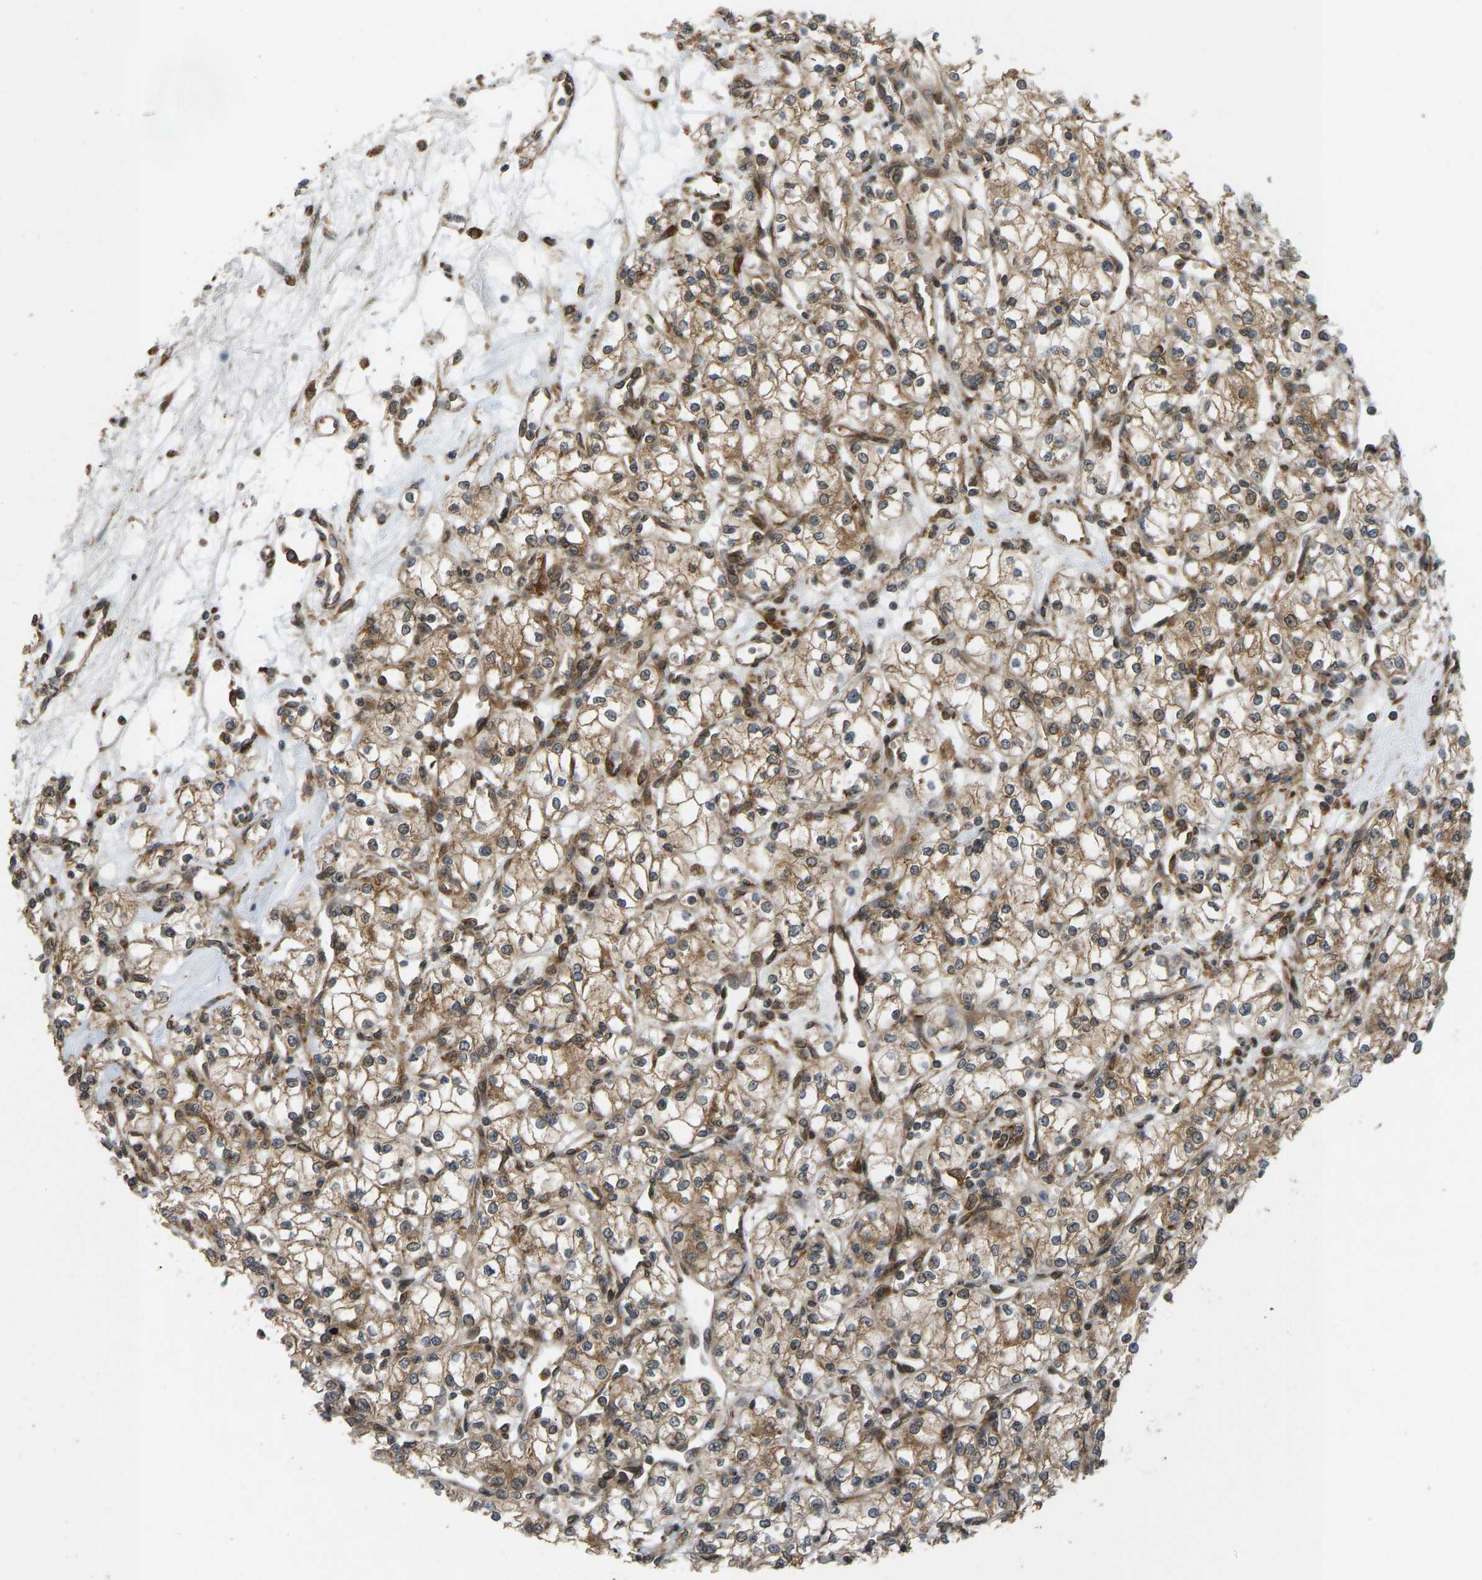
{"staining": {"intensity": "moderate", "quantity": ">75%", "location": "cytoplasmic/membranous"}, "tissue": "renal cancer", "cell_type": "Tumor cells", "image_type": "cancer", "snomed": [{"axis": "morphology", "description": "Adenocarcinoma, NOS"}, {"axis": "topography", "description": "Kidney"}], "caption": "Moderate cytoplasmic/membranous staining for a protein is appreciated in about >75% of tumor cells of renal adenocarcinoma using IHC.", "gene": "RPN2", "patient": {"sex": "male", "age": 59}}